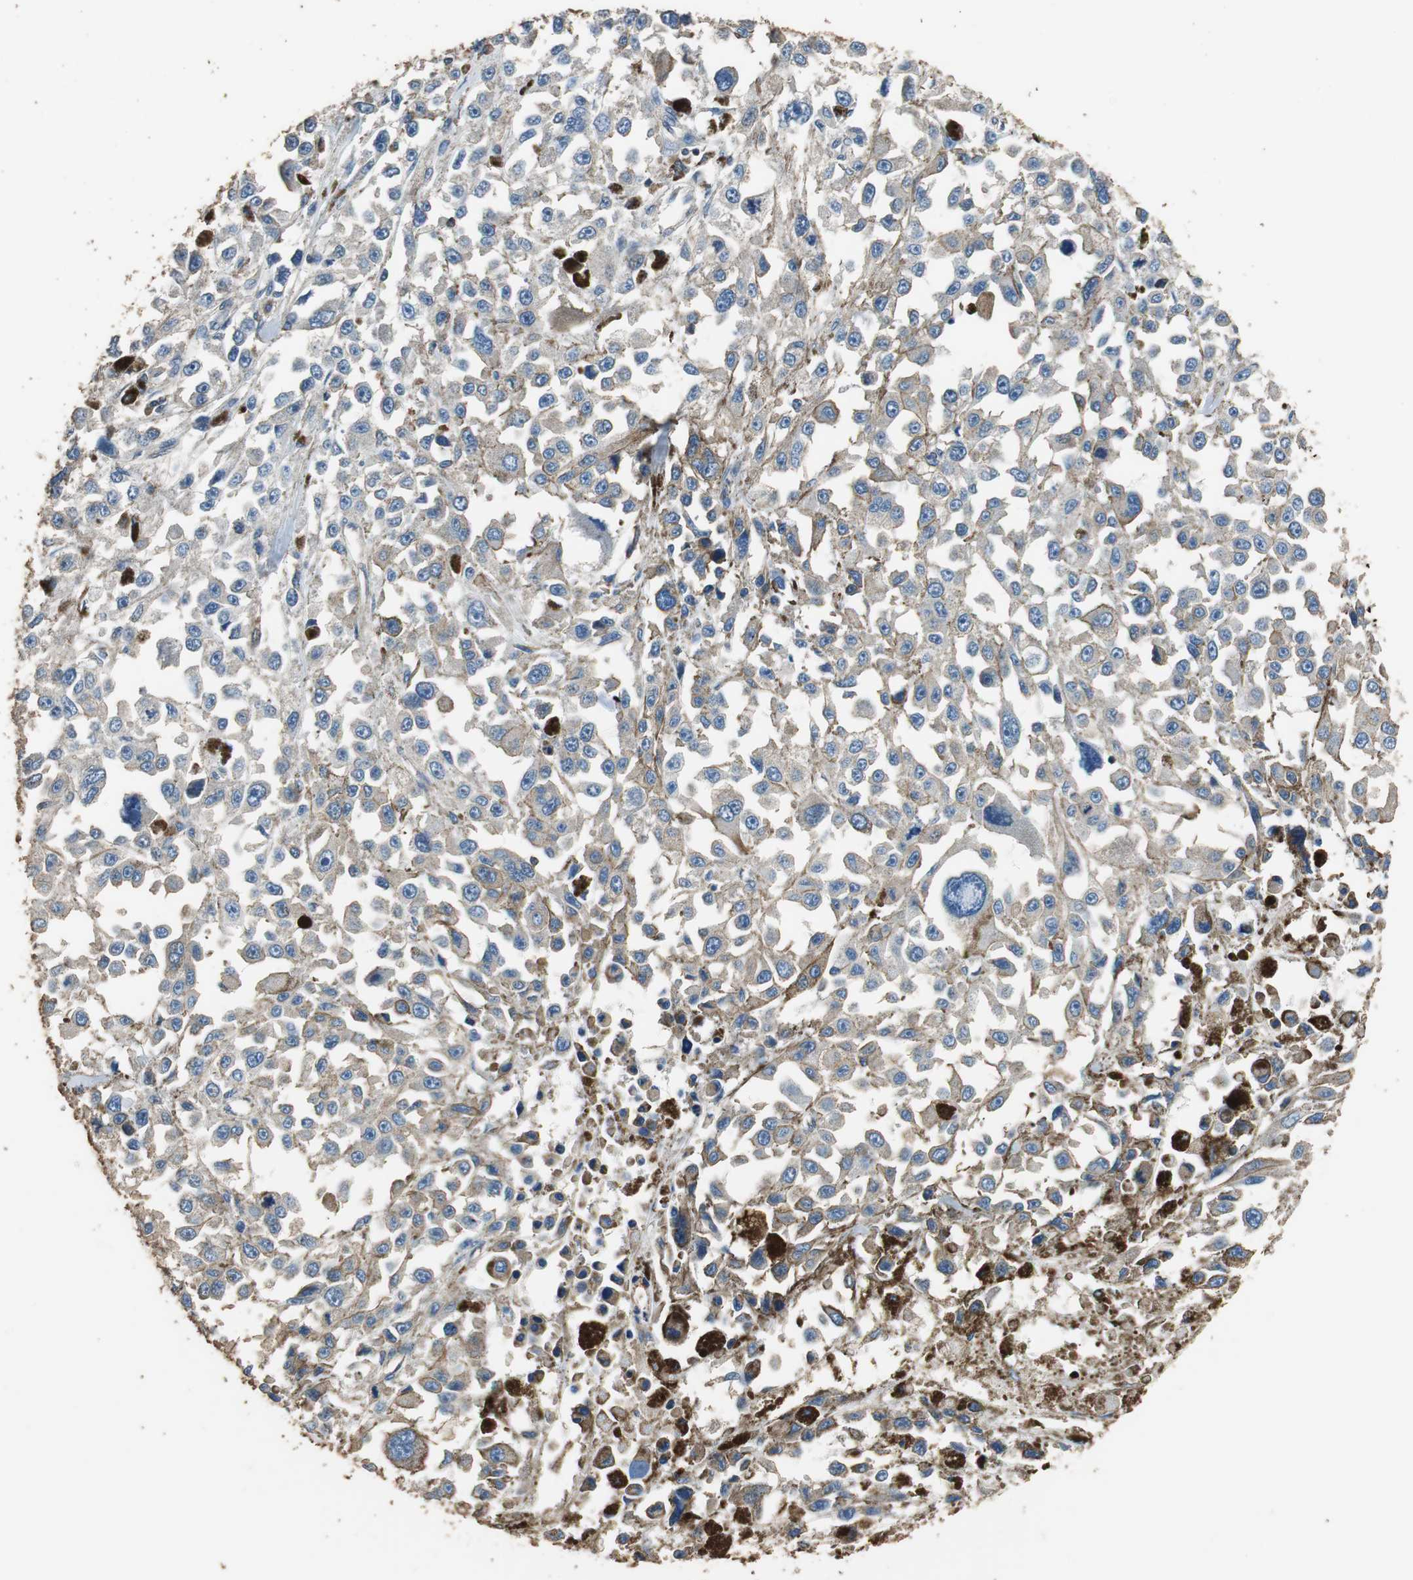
{"staining": {"intensity": "weak", "quantity": "25%-75%", "location": "cytoplasmic/membranous"}, "tissue": "melanoma", "cell_type": "Tumor cells", "image_type": "cancer", "snomed": [{"axis": "morphology", "description": "Malignant melanoma, Metastatic site"}, {"axis": "topography", "description": "Lymph node"}], "caption": "This image reveals immunohistochemistry staining of melanoma, with low weak cytoplasmic/membranous staining in about 25%-75% of tumor cells.", "gene": "PRKRA", "patient": {"sex": "male", "age": 59}}